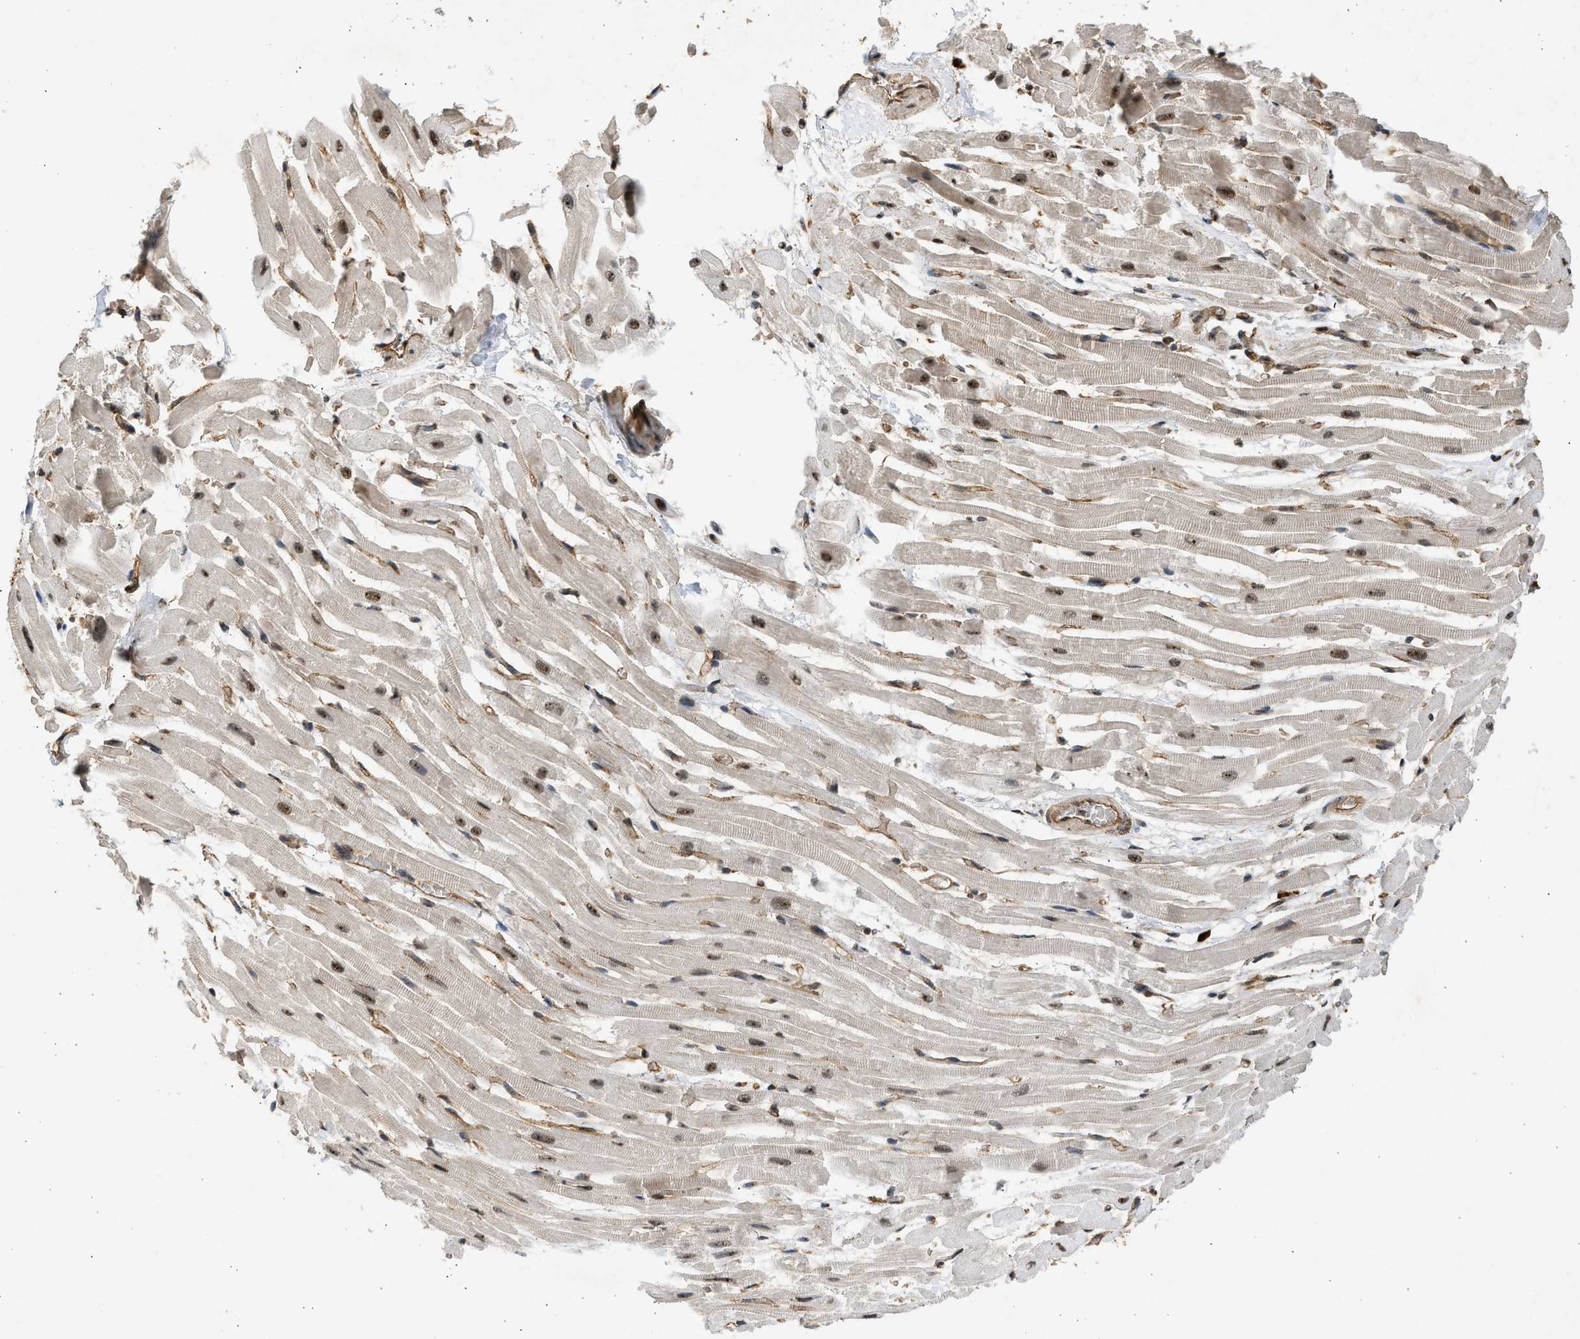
{"staining": {"intensity": "moderate", "quantity": ">75%", "location": "cytoplasmic/membranous,nuclear"}, "tissue": "heart muscle", "cell_type": "Cardiomyocytes", "image_type": "normal", "snomed": [{"axis": "morphology", "description": "Normal tissue, NOS"}, {"axis": "topography", "description": "Heart"}], "caption": "This histopathology image exhibits immunohistochemistry staining of benign heart muscle, with medium moderate cytoplasmic/membranous,nuclear staining in approximately >75% of cardiomyocytes.", "gene": "TFDP2", "patient": {"sex": "male", "age": 45}}